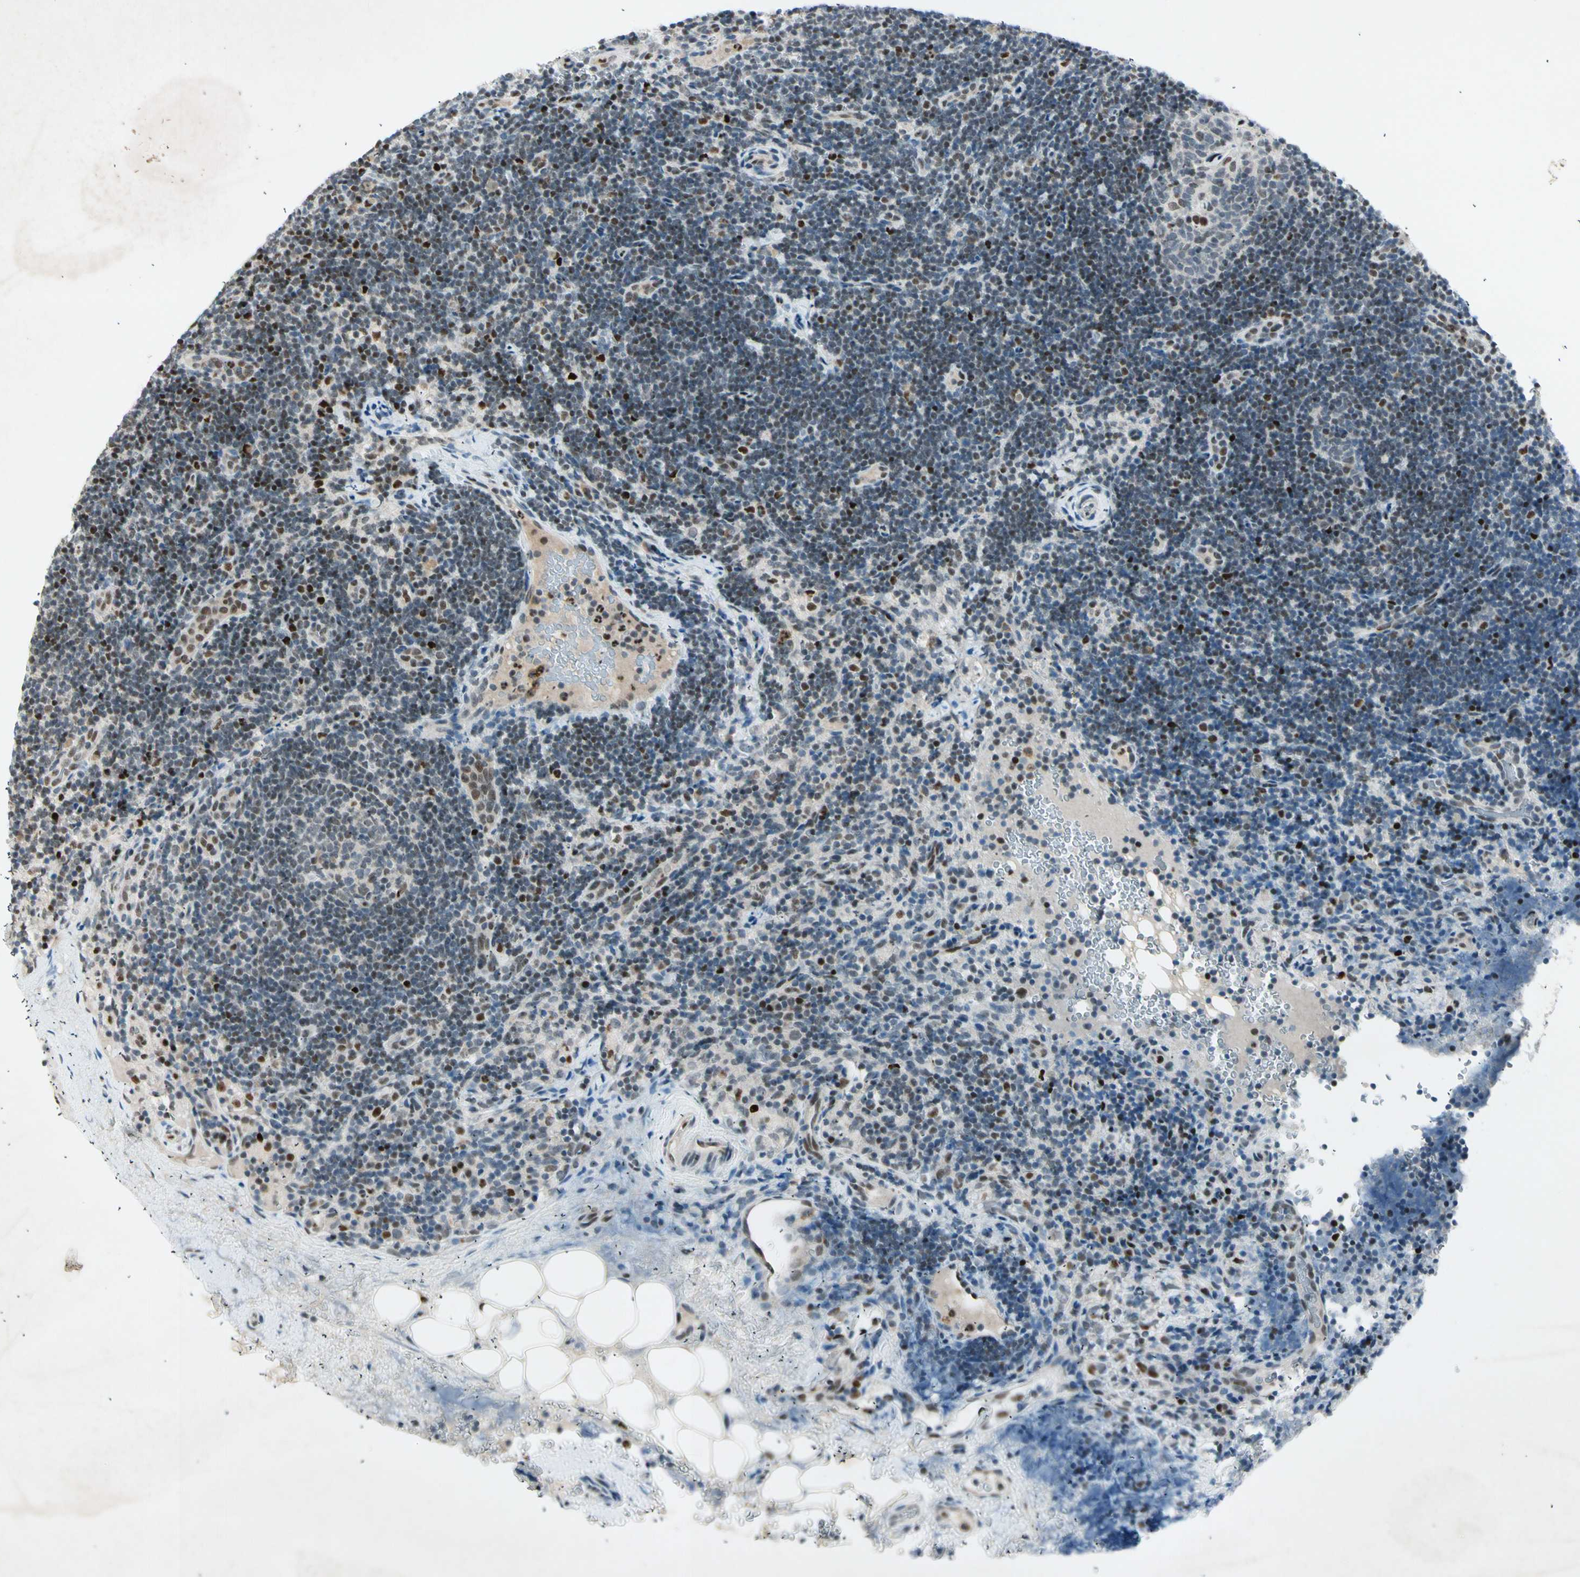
{"staining": {"intensity": "moderate", "quantity": ">75%", "location": "nuclear"}, "tissue": "lymph node", "cell_type": "Germinal center cells", "image_type": "normal", "snomed": [{"axis": "morphology", "description": "Normal tissue, NOS"}, {"axis": "topography", "description": "Lymph node"}], "caption": "Protein analysis of benign lymph node demonstrates moderate nuclear staining in about >75% of germinal center cells.", "gene": "RNF43", "patient": {"sex": "female", "age": 14}}